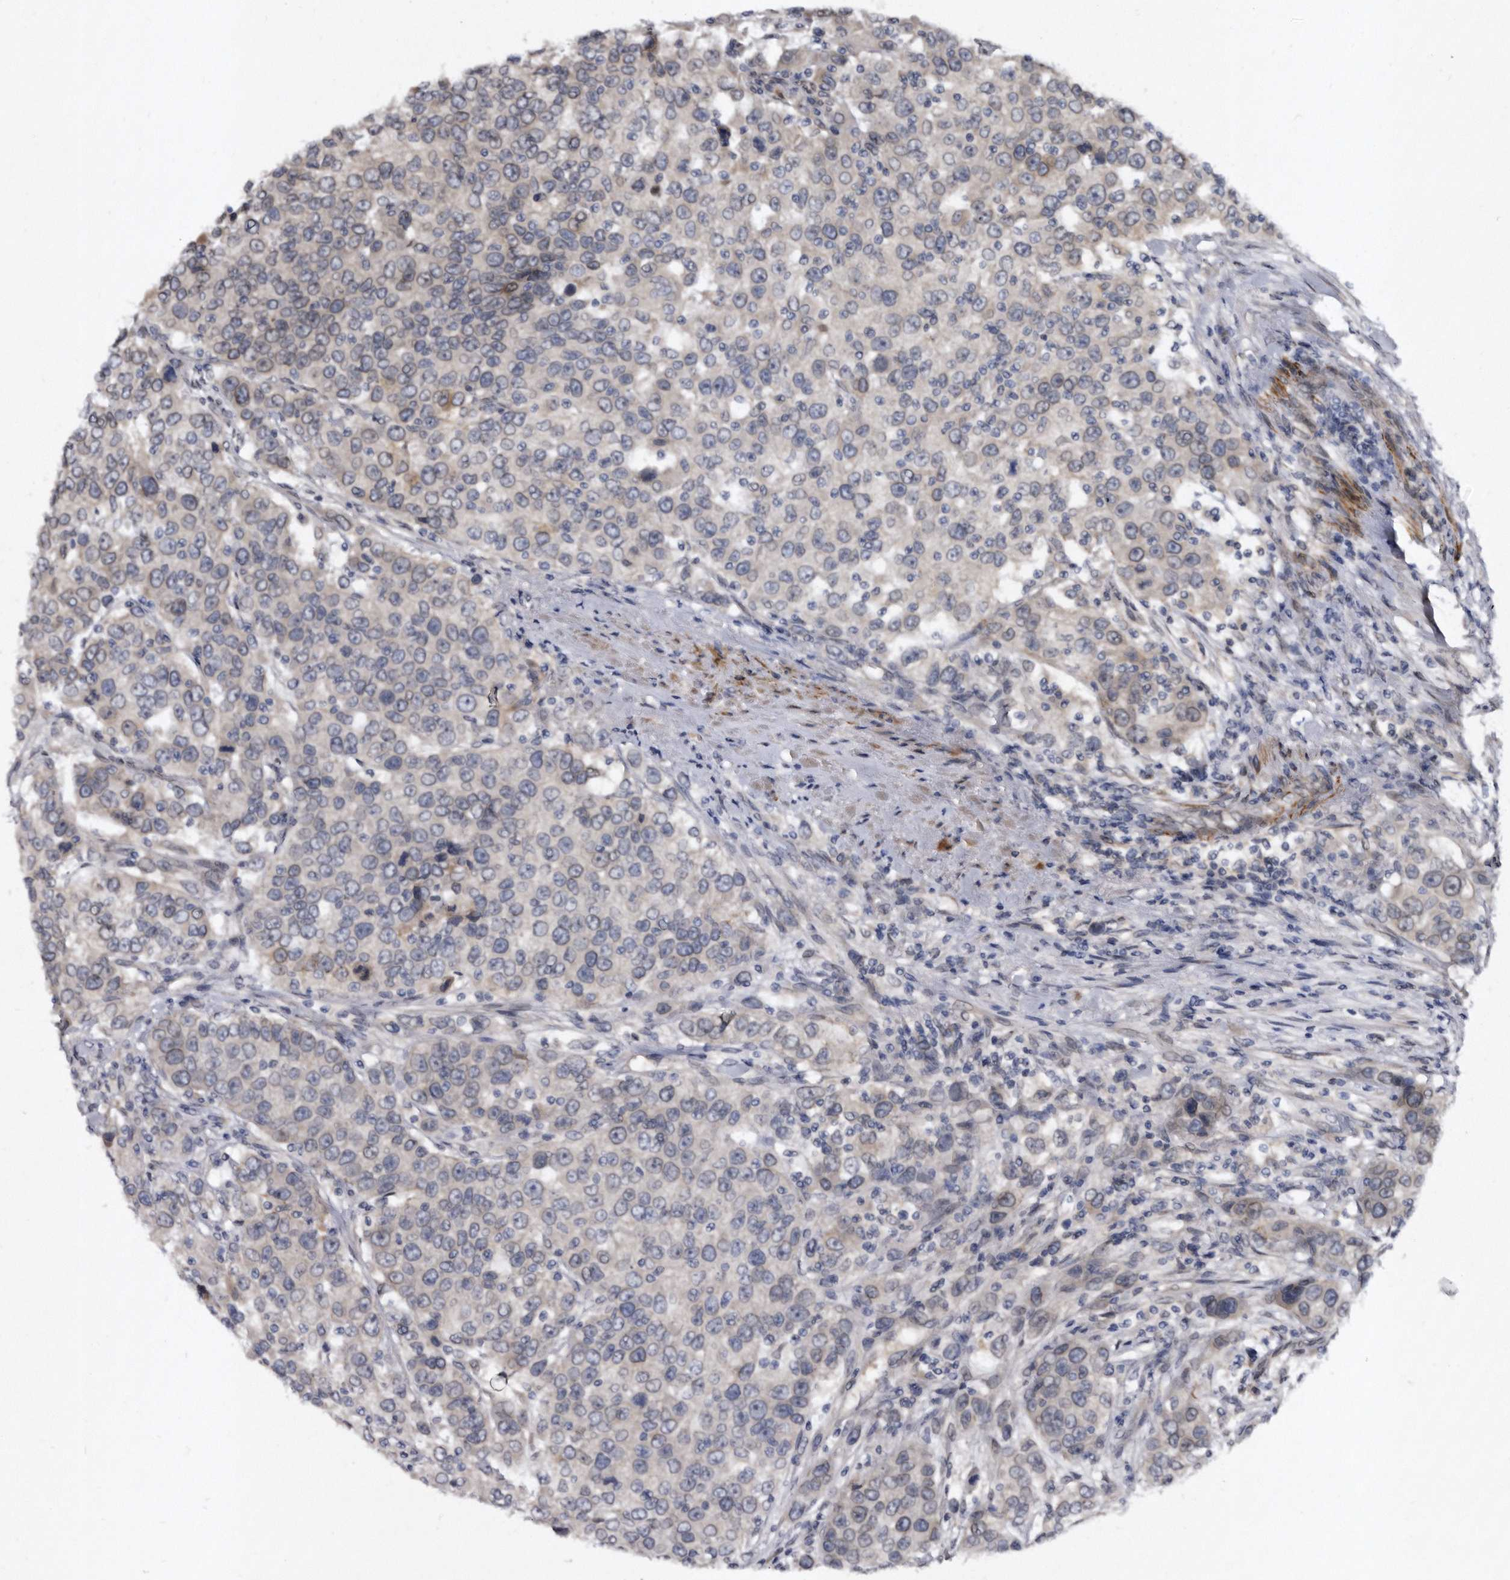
{"staining": {"intensity": "weak", "quantity": "<25%", "location": "nuclear"}, "tissue": "urothelial cancer", "cell_type": "Tumor cells", "image_type": "cancer", "snomed": [{"axis": "morphology", "description": "Urothelial carcinoma, High grade"}, {"axis": "topography", "description": "Urinary bladder"}], "caption": "This is an immunohistochemistry (IHC) photomicrograph of human high-grade urothelial carcinoma. There is no expression in tumor cells.", "gene": "PROM1", "patient": {"sex": "female", "age": 80}}